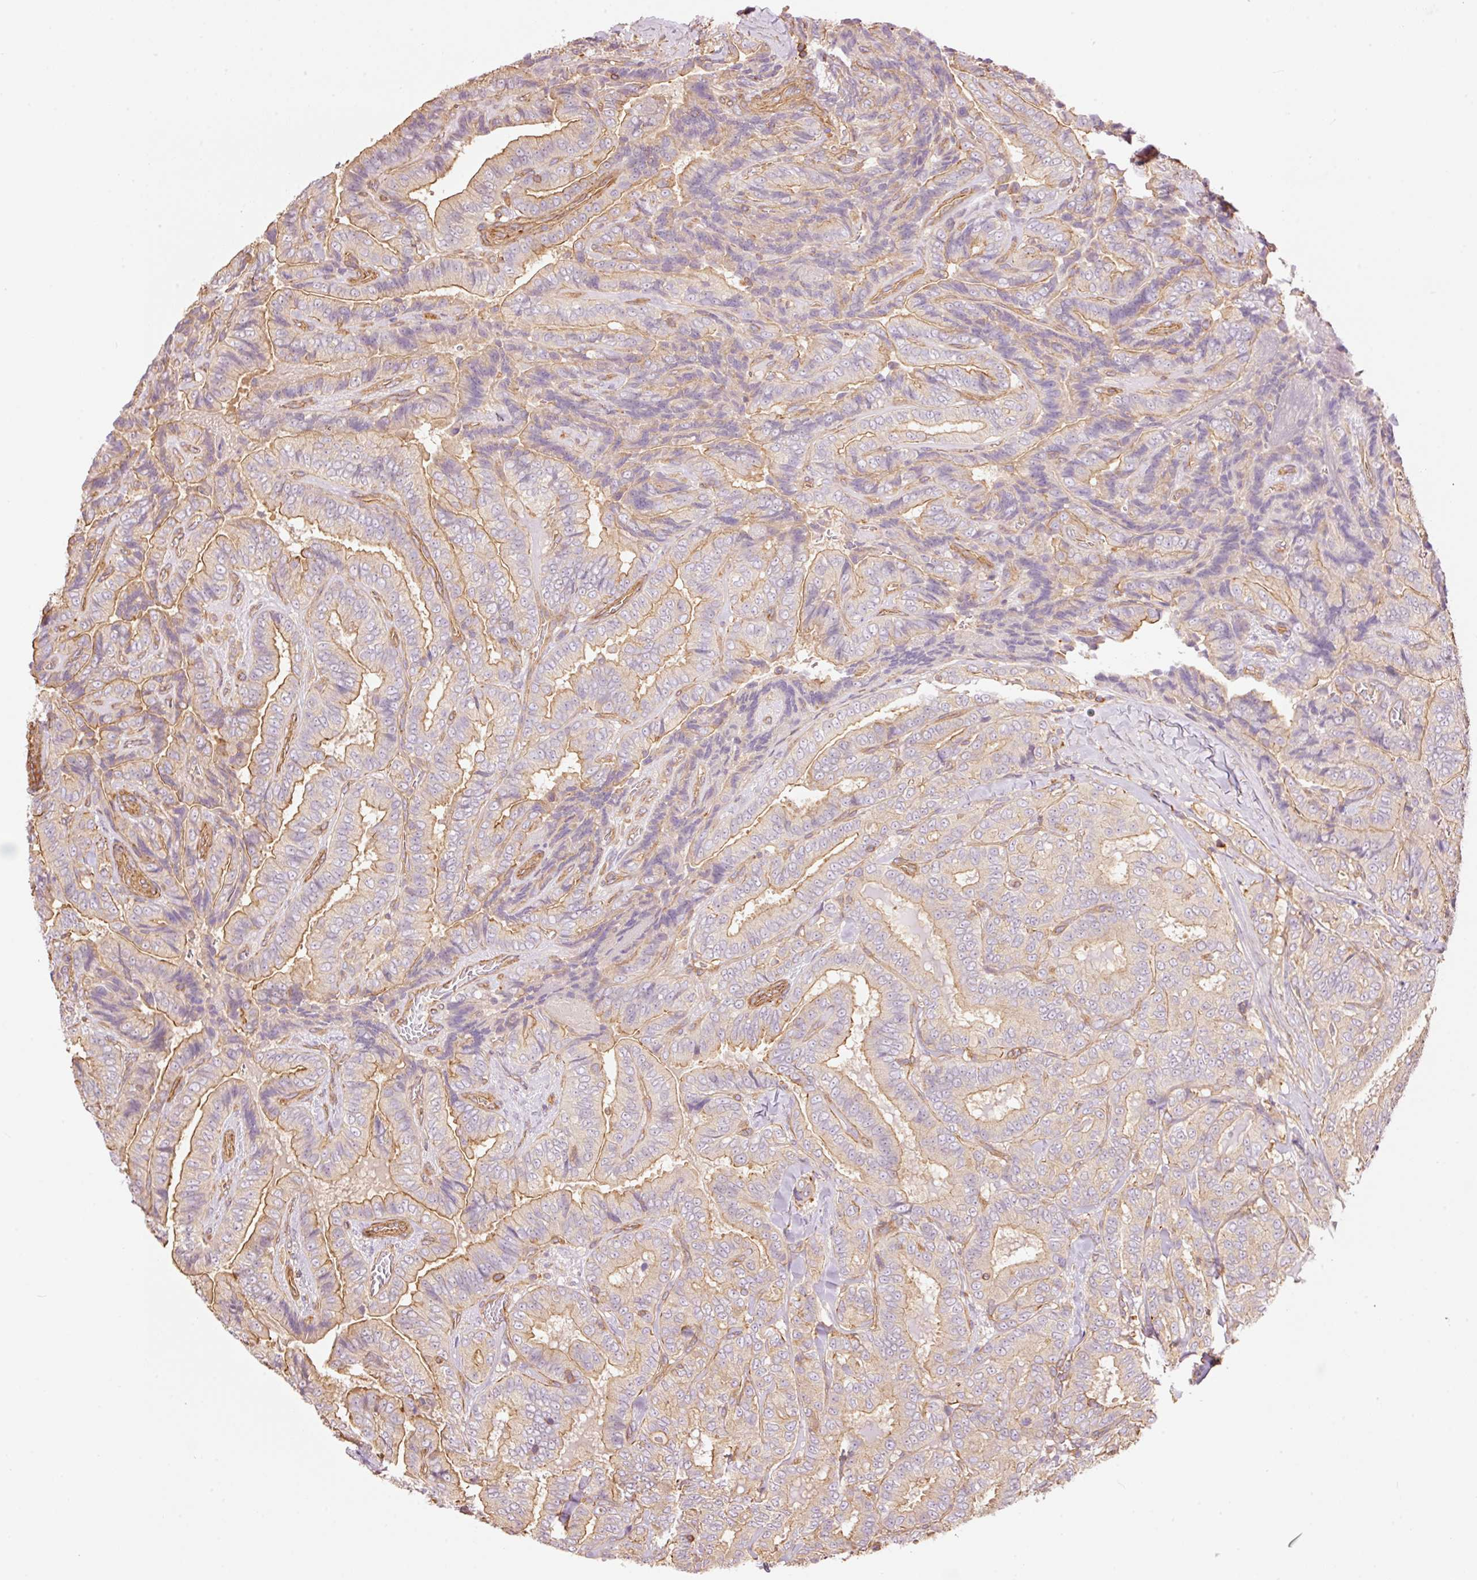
{"staining": {"intensity": "moderate", "quantity": "25%-75%", "location": "cytoplasmic/membranous"}, "tissue": "thyroid cancer", "cell_type": "Tumor cells", "image_type": "cancer", "snomed": [{"axis": "morphology", "description": "Papillary adenocarcinoma, NOS"}, {"axis": "topography", "description": "Thyroid gland"}], "caption": "Human papillary adenocarcinoma (thyroid) stained with a protein marker shows moderate staining in tumor cells.", "gene": "PPP1R1B", "patient": {"sex": "male", "age": 61}}